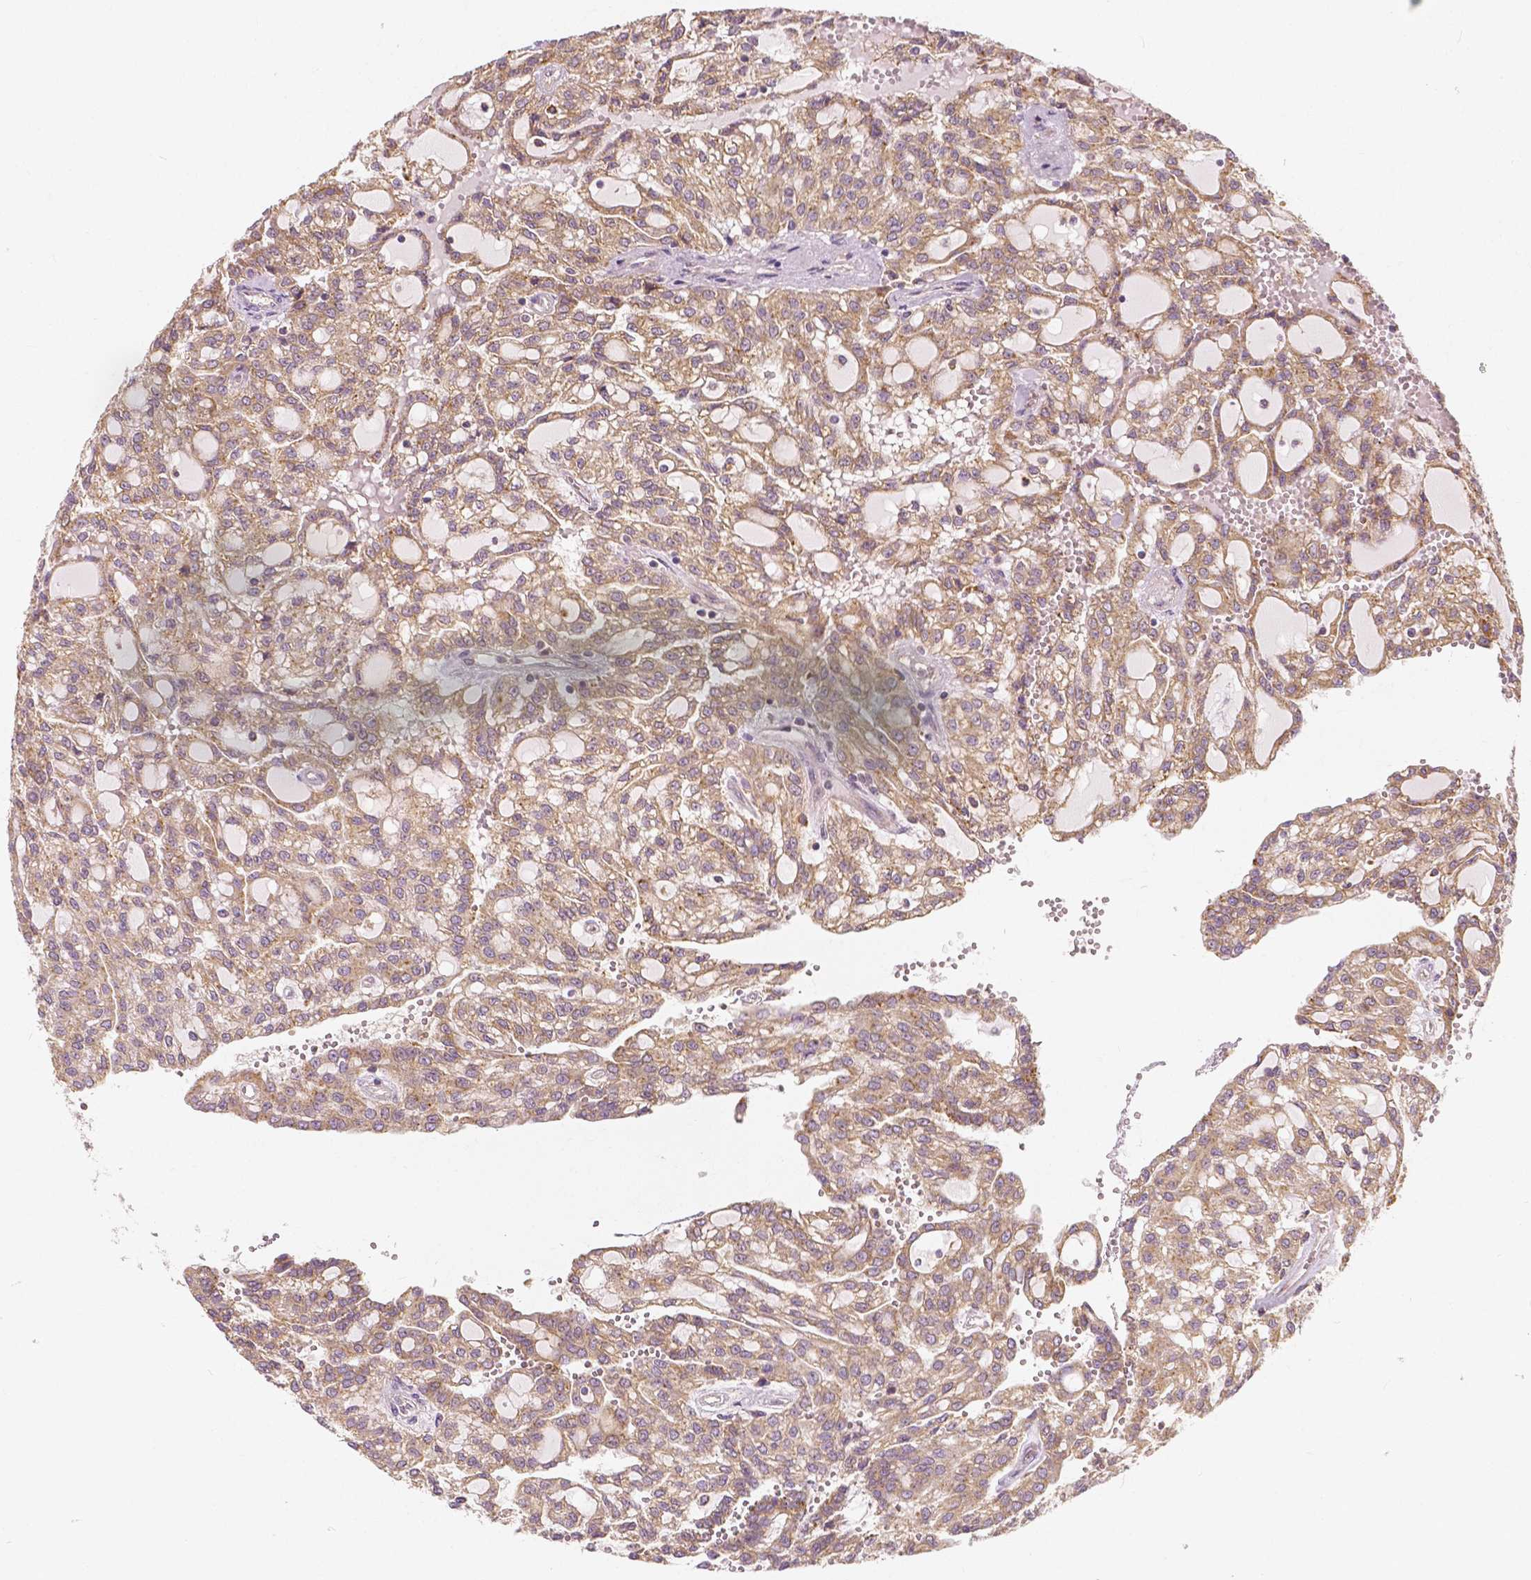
{"staining": {"intensity": "weak", "quantity": ">75%", "location": "cytoplasmic/membranous"}, "tissue": "renal cancer", "cell_type": "Tumor cells", "image_type": "cancer", "snomed": [{"axis": "morphology", "description": "Adenocarcinoma, NOS"}, {"axis": "topography", "description": "Kidney"}], "caption": "Immunohistochemical staining of renal cancer (adenocarcinoma) exhibits weak cytoplasmic/membranous protein expression in about >75% of tumor cells.", "gene": "SNX12", "patient": {"sex": "male", "age": 63}}